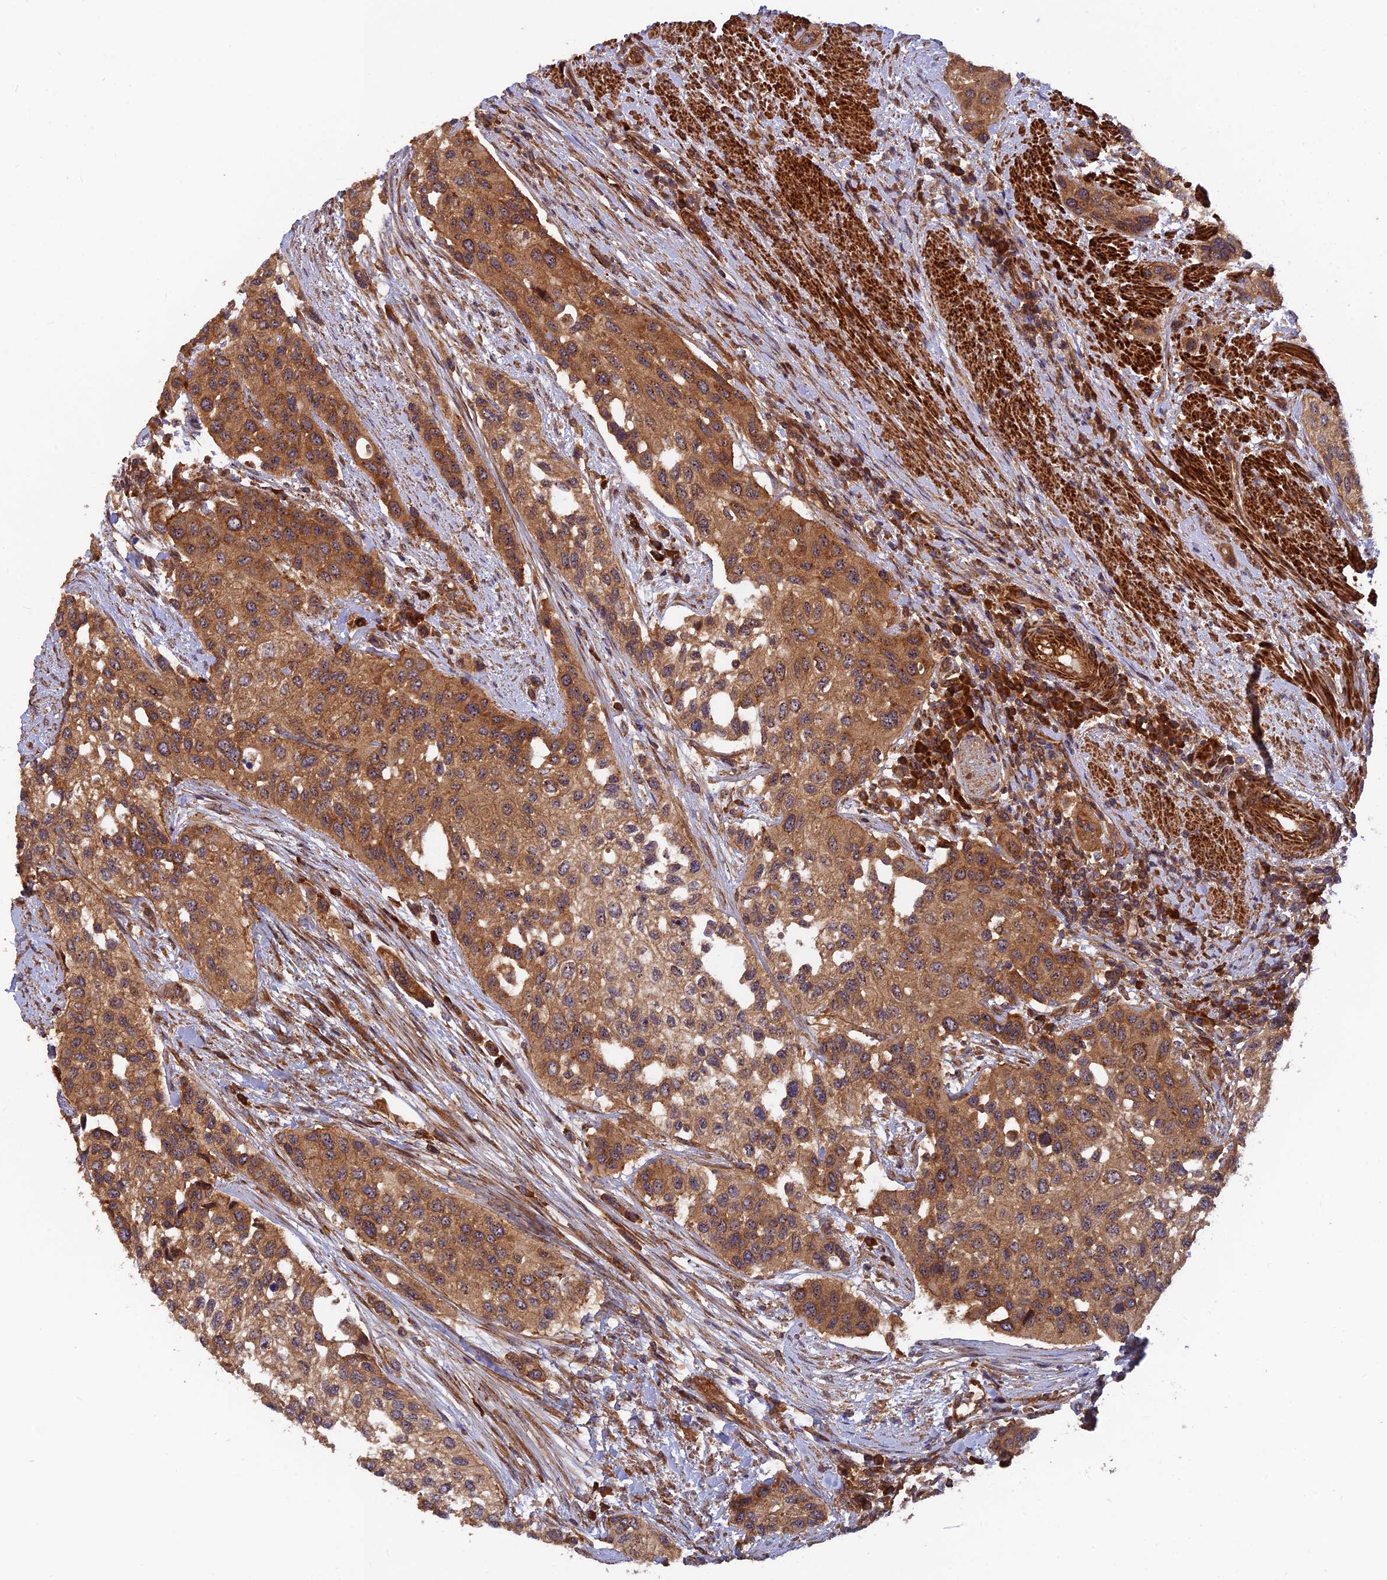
{"staining": {"intensity": "moderate", "quantity": ">75%", "location": "cytoplasmic/membranous"}, "tissue": "urothelial cancer", "cell_type": "Tumor cells", "image_type": "cancer", "snomed": [{"axis": "morphology", "description": "Normal tissue, NOS"}, {"axis": "morphology", "description": "Urothelial carcinoma, High grade"}, {"axis": "topography", "description": "Vascular tissue"}, {"axis": "topography", "description": "Urinary bladder"}], "caption": "A brown stain shows moderate cytoplasmic/membranous positivity of a protein in human urothelial carcinoma (high-grade) tumor cells.", "gene": "RELCH", "patient": {"sex": "female", "age": 56}}